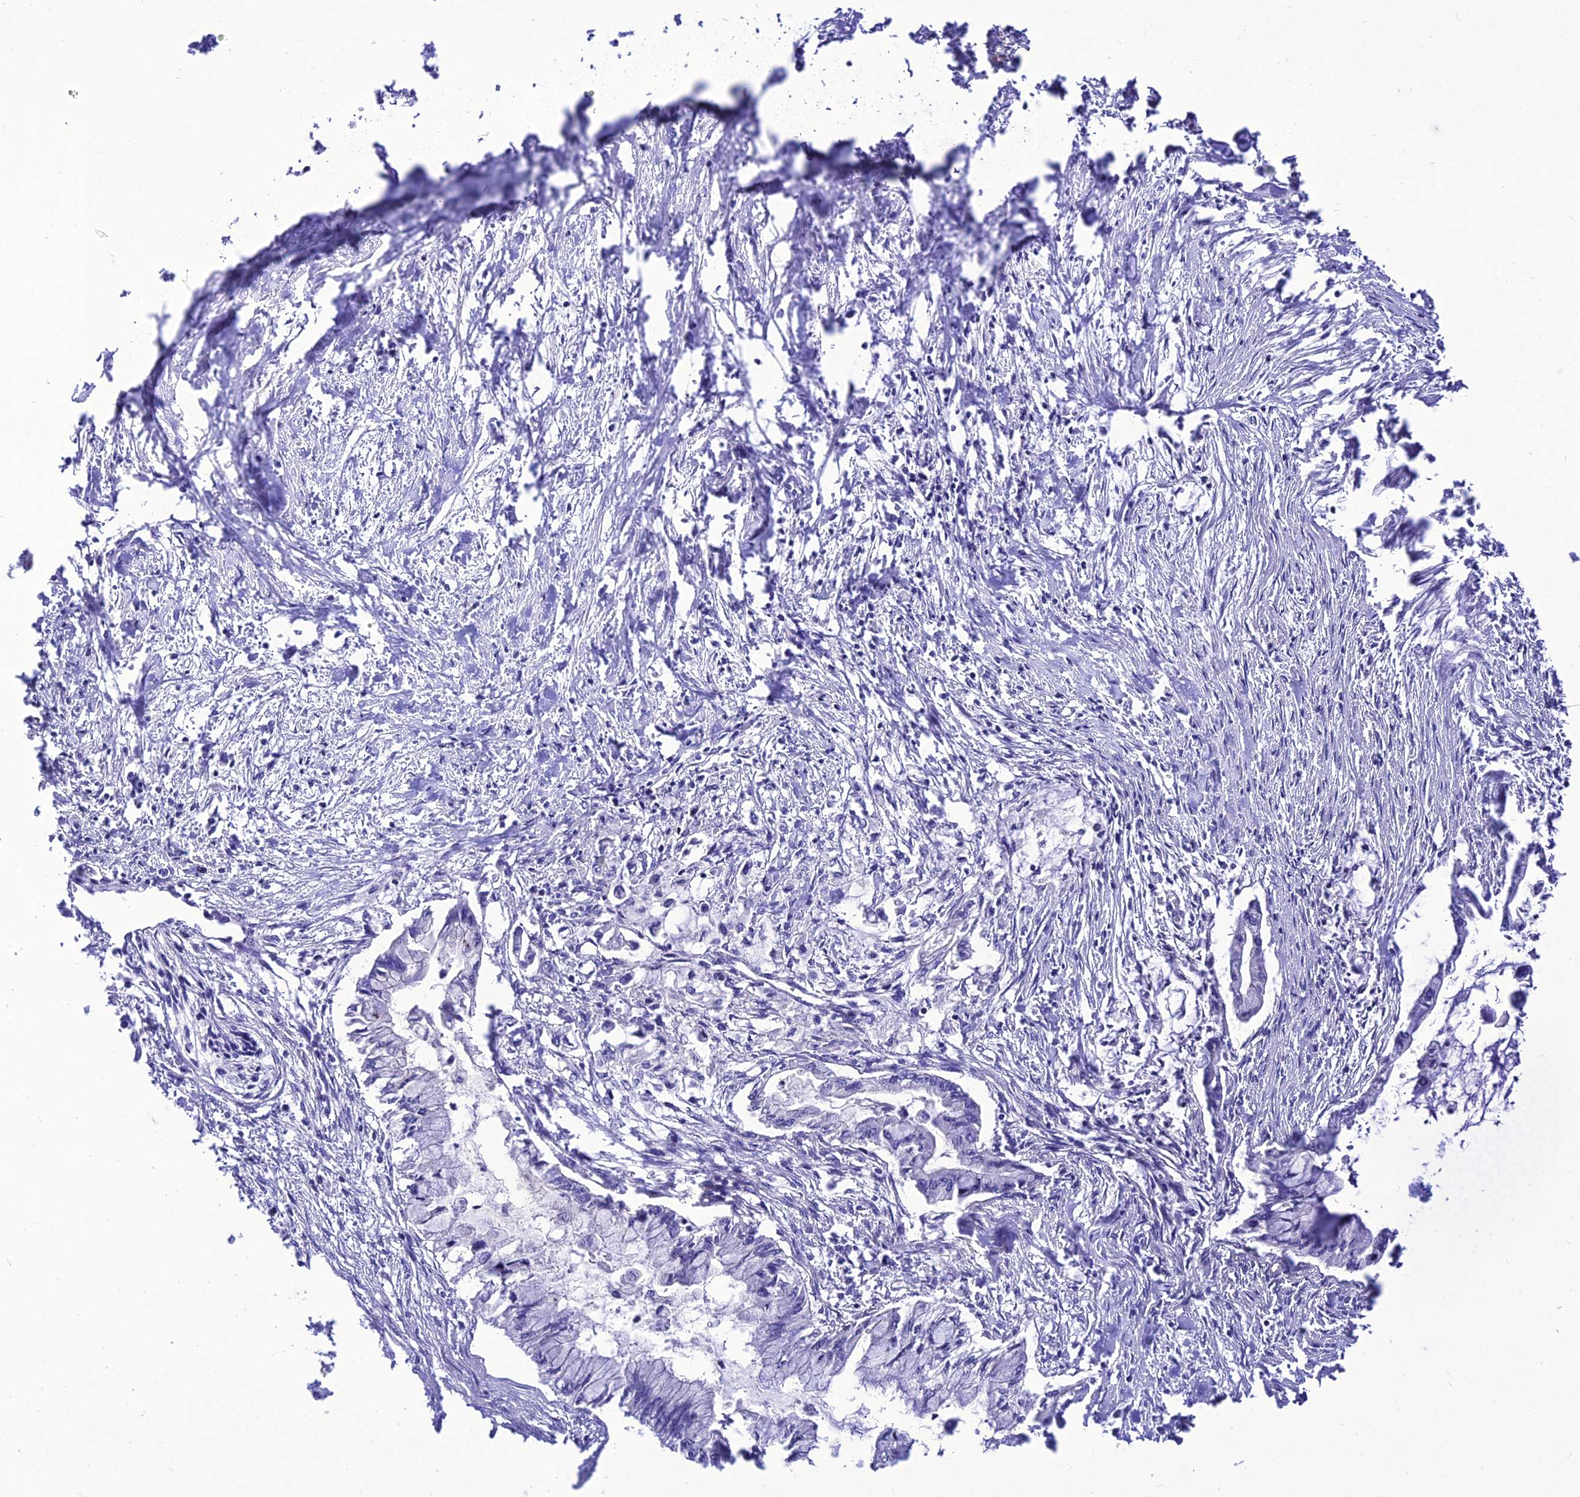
{"staining": {"intensity": "negative", "quantity": "none", "location": "none"}, "tissue": "pancreatic cancer", "cell_type": "Tumor cells", "image_type": "cancer", "snomed": [{"axis": "morphology", "description": "Adenocarcinoma, NOS"}, {"axis": "topography", "description": "Pancreas"}], "caption": "Tumor cells are negative for protein expression in human pancreatic cancer (adenocarcinoma). The staining was performed using DAB (3,3'-diaminobenzidine) to visualize the protein expression in brown, while the nuclei were stained in blue with hematoxylin (Magnification: 20x).", "gene": "TEKT3", "patient": {"sex": "male", "age": 48}}